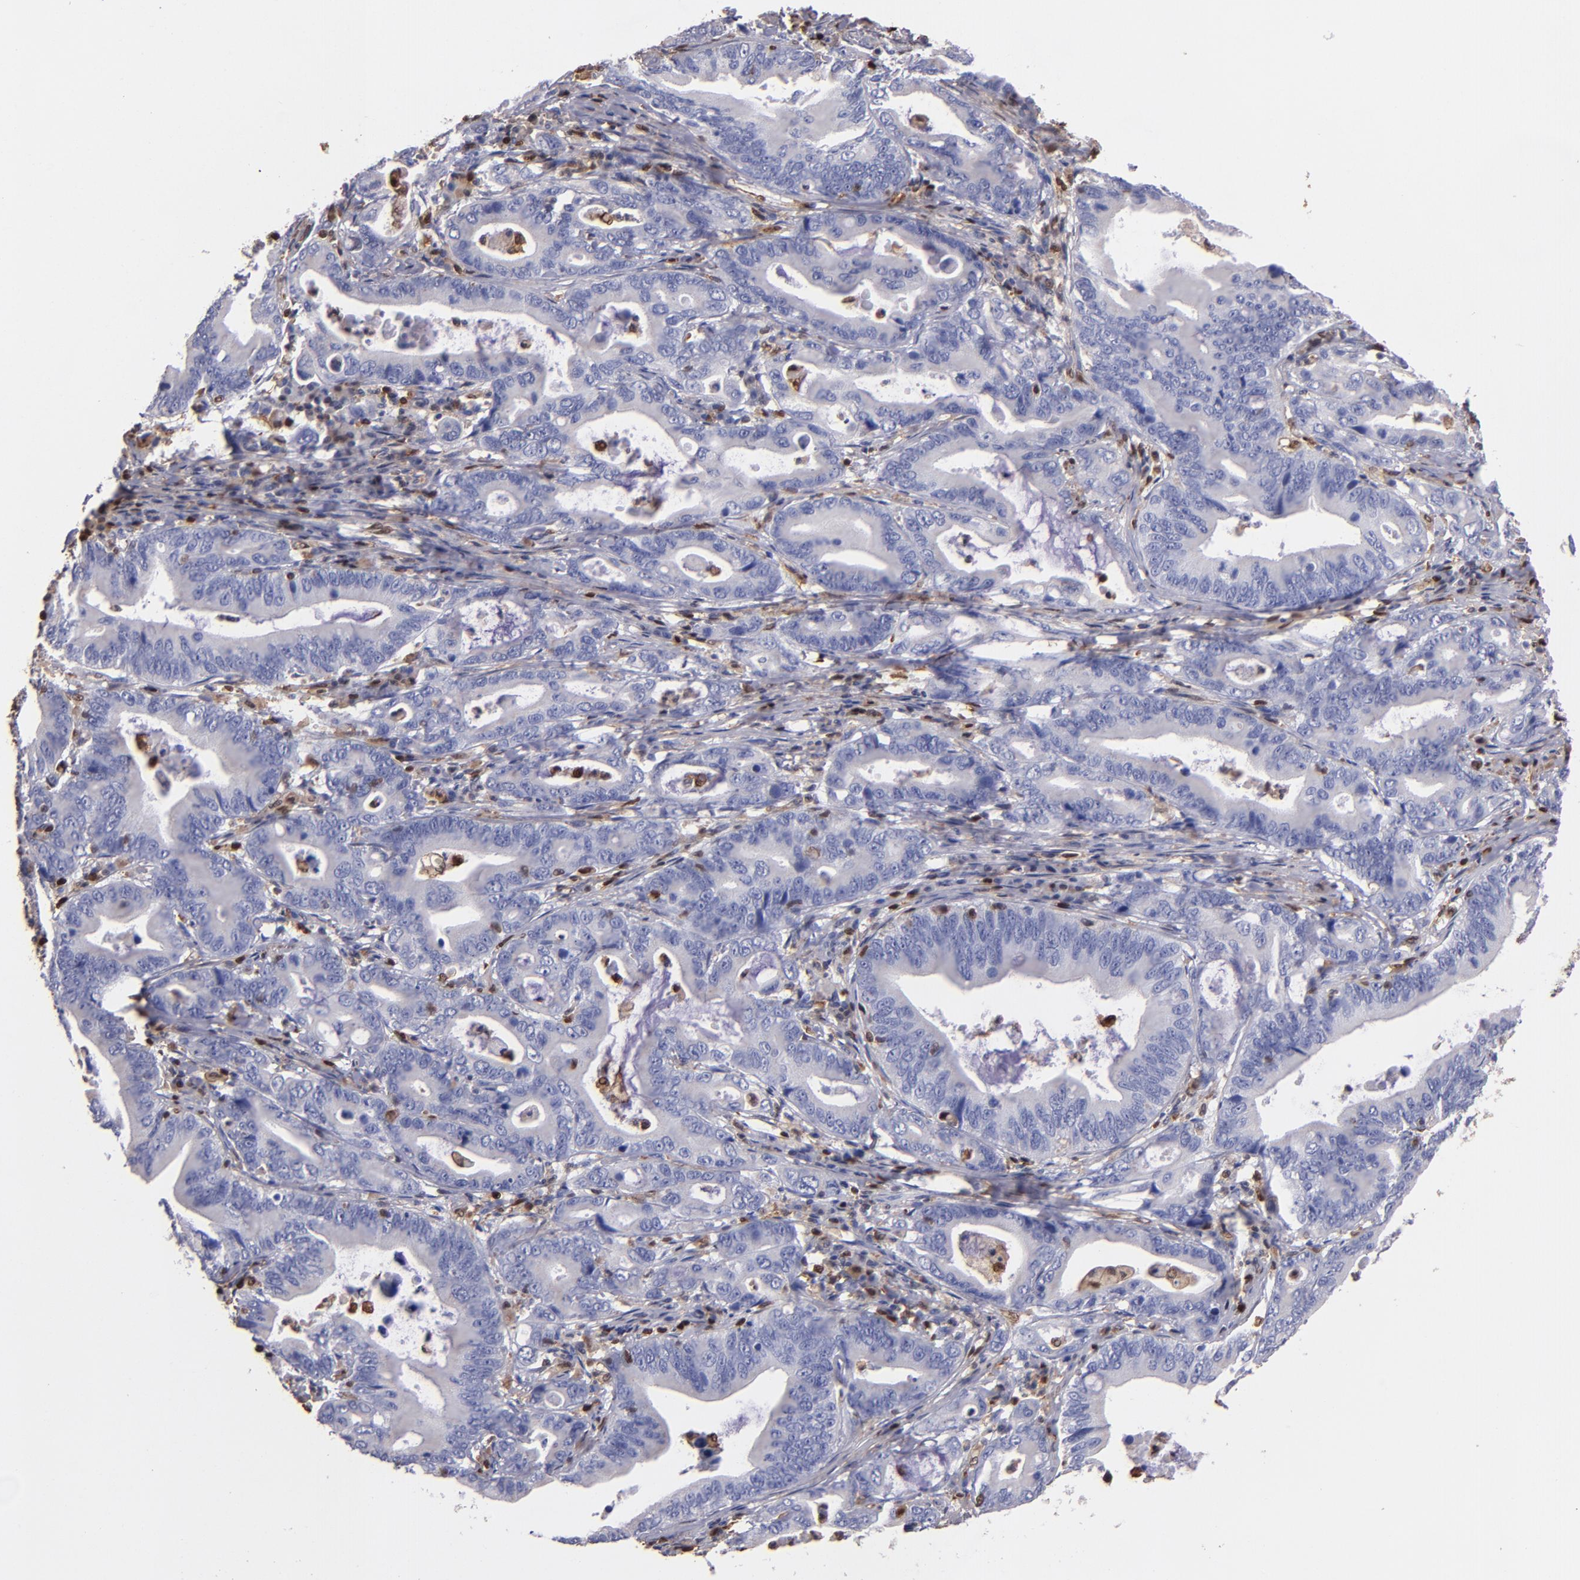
{"staining": {"intensity": "negative", "quantity": "none", "location": "none"}, "tissue": "stomach cancer", "cell_type": "Tumor cells", "image_type": "cancer", "snomed": [{"axis": "morphology", "description": "Adenocarcinoma, NOS"}, {"axis": "topography", "description": "Stomach, upper"}], "caption": "This image is of adenocarcinoma (stomach) stained with immunohistochemistry (IHC) to label a protein in brown with the nuclei are counter-stained blue. There is no staining in tumor cells. The staining was performed using DAB to visualize the protein expression in brown, while the nuclei were stained in blue with hematoxylin (Magnification: 20x).", "gene": "S100A4", "patient": {"sex": "male", "age": 63}}